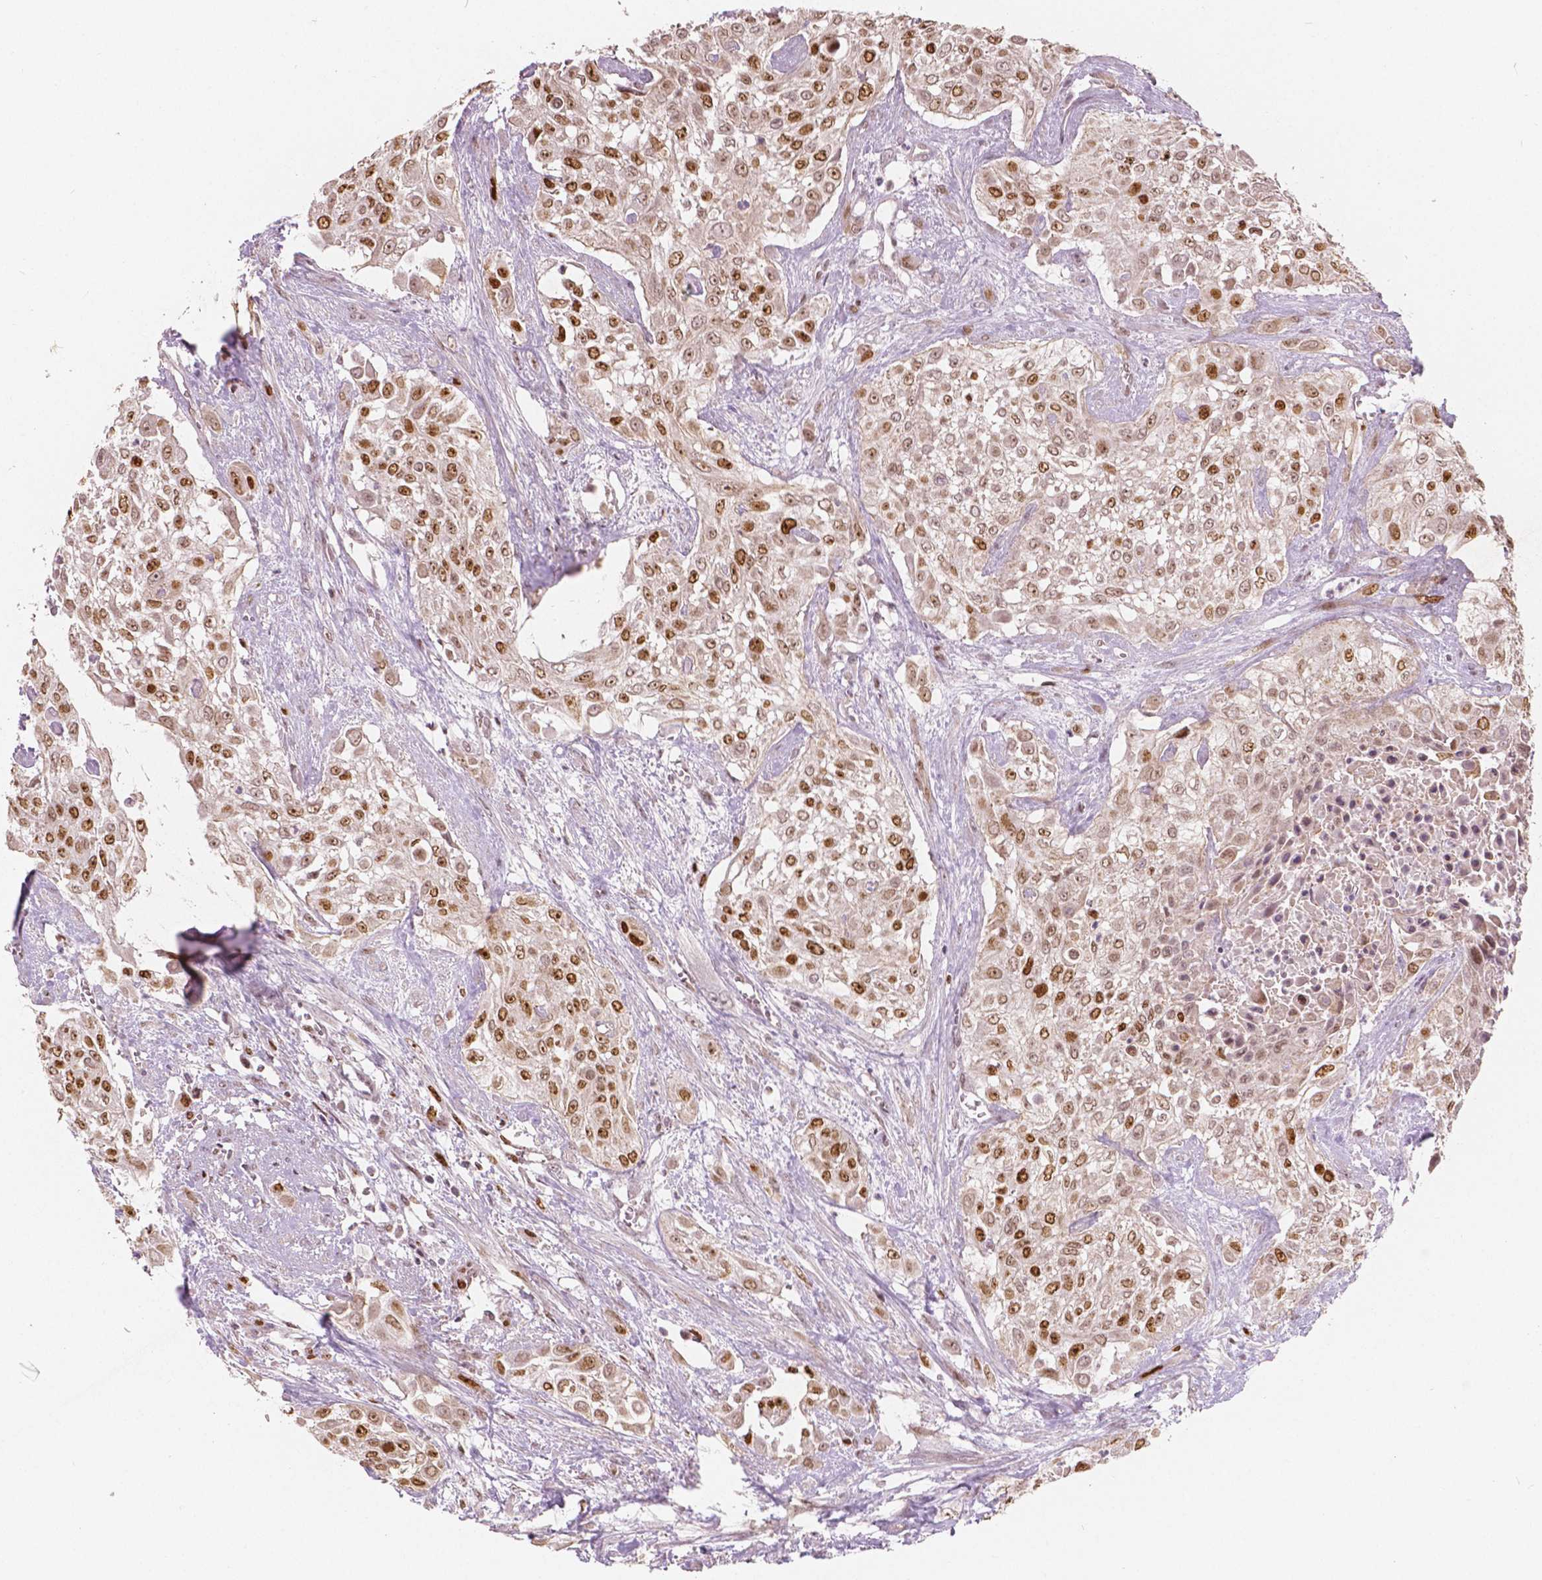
{"staining": {"intensity": "strong", "quantity": "25%-75%", "location": "nuclear"}, "tissue": "urothelial cancer", "cell_type": "Tumor cells", "image_type": "cancer", "snomed": [{"axis": "morphology", "description": "Urothelial carcinoma, High grade"}, {"axis": "topography", "description": "Urinary bladder"}], "caption": "Protein staining exhibits strong nuclear expression in approximately 25%-75% of tumor cells in urothelial carcinoma (high-grade). The protein of interest is shown in brown color, while the nuclei are stained blue.", "gene": "NSD2", "patient": {"sex": "male", "age": 57}}